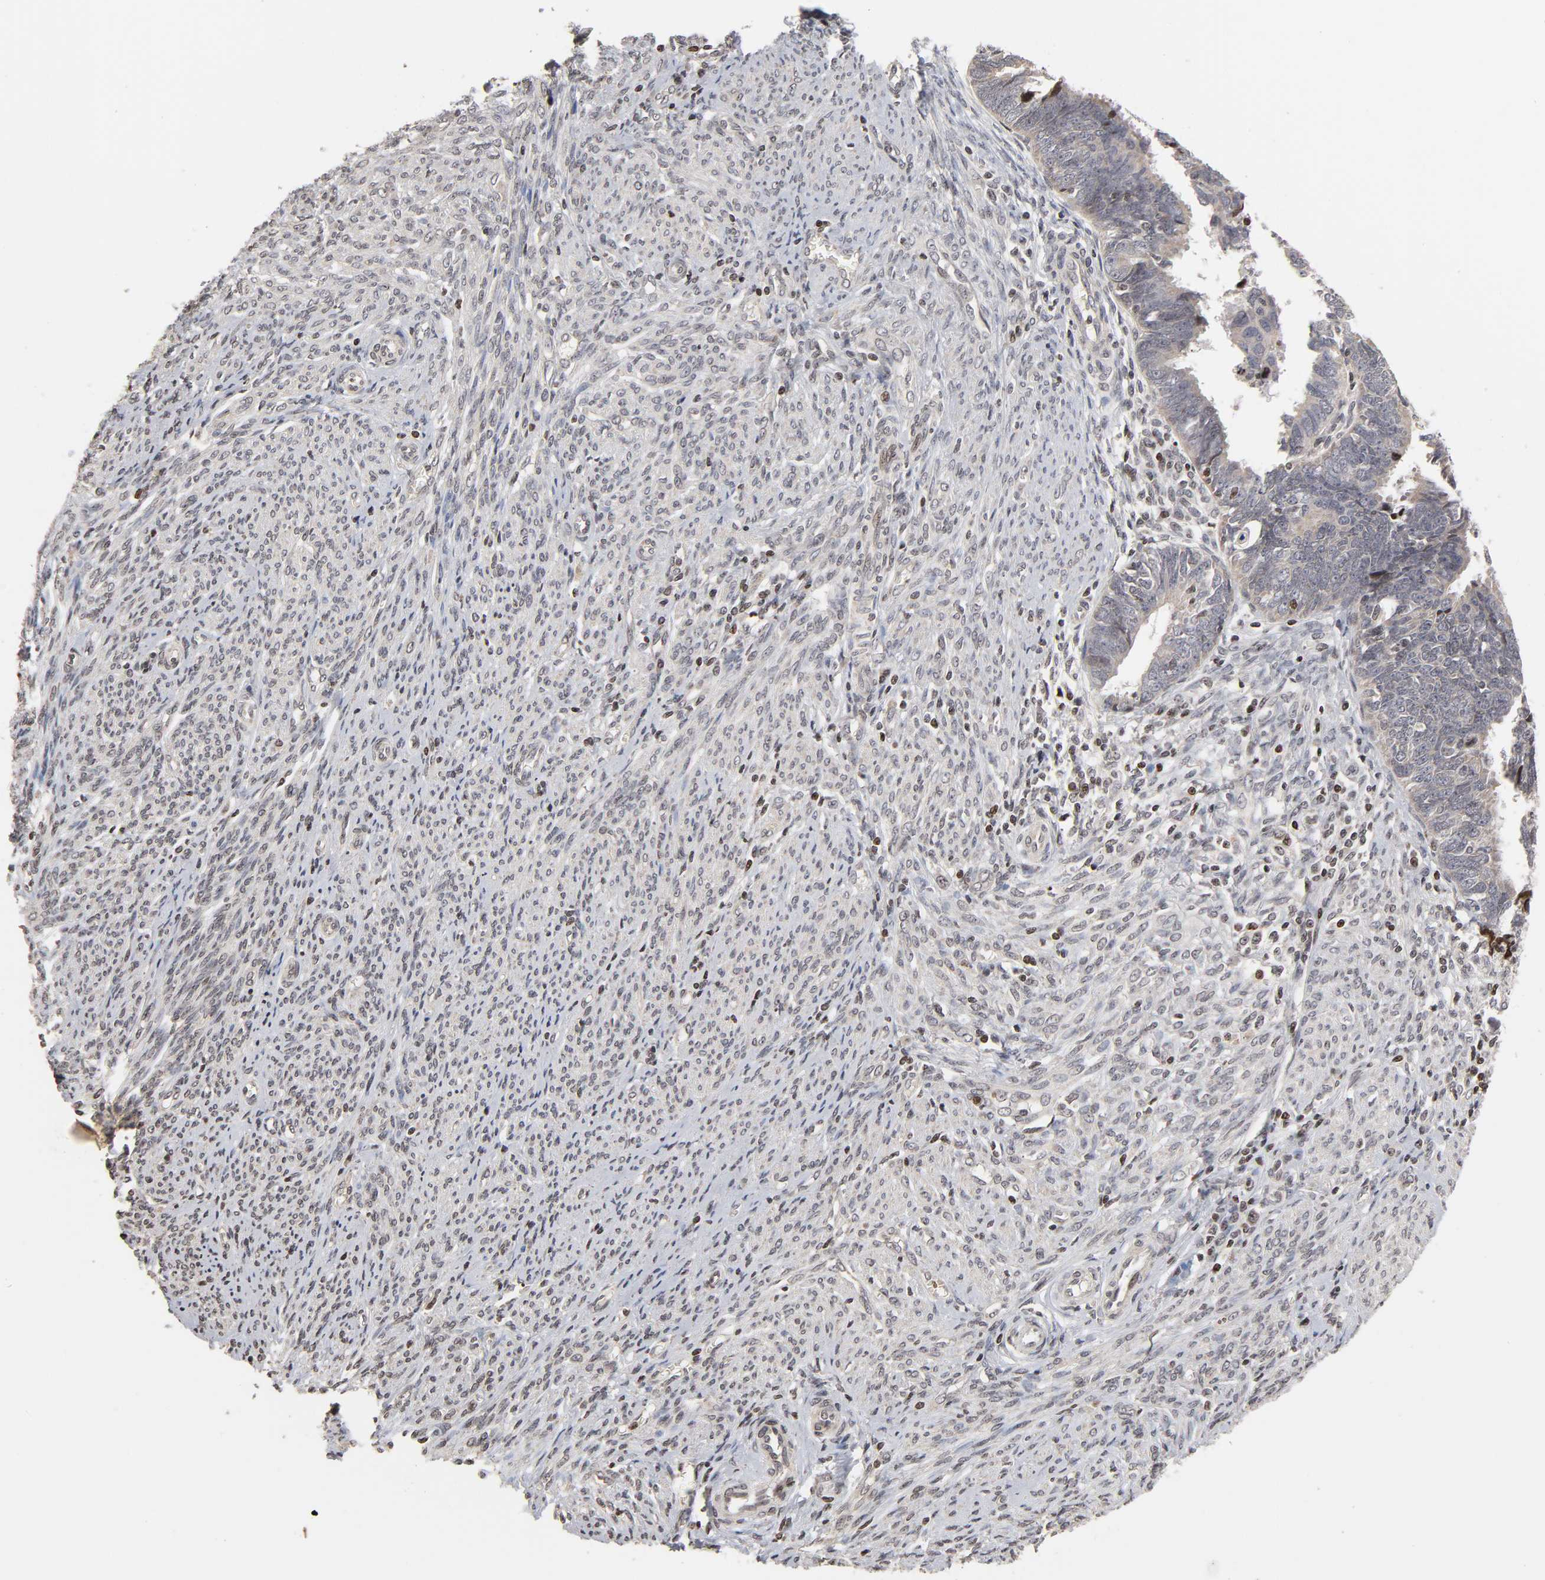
{"staining": {"intensity": "negative", "quantity": "none", "location": "none"}, "tissue": "endometrial cancer", "cell_type": "Tumor cells", "image_type": "cancer", "snomed": [{"axis": "morphology", "description": "Adenocarcinoma, NOS"}, {"axis": "topography", "description": "Endometrium"}], "caption": "There is no significant expression in tumor cells of endometrial cancer.", "gene": "ZNF473", "patient": {"sex": "female", "age": 75}}